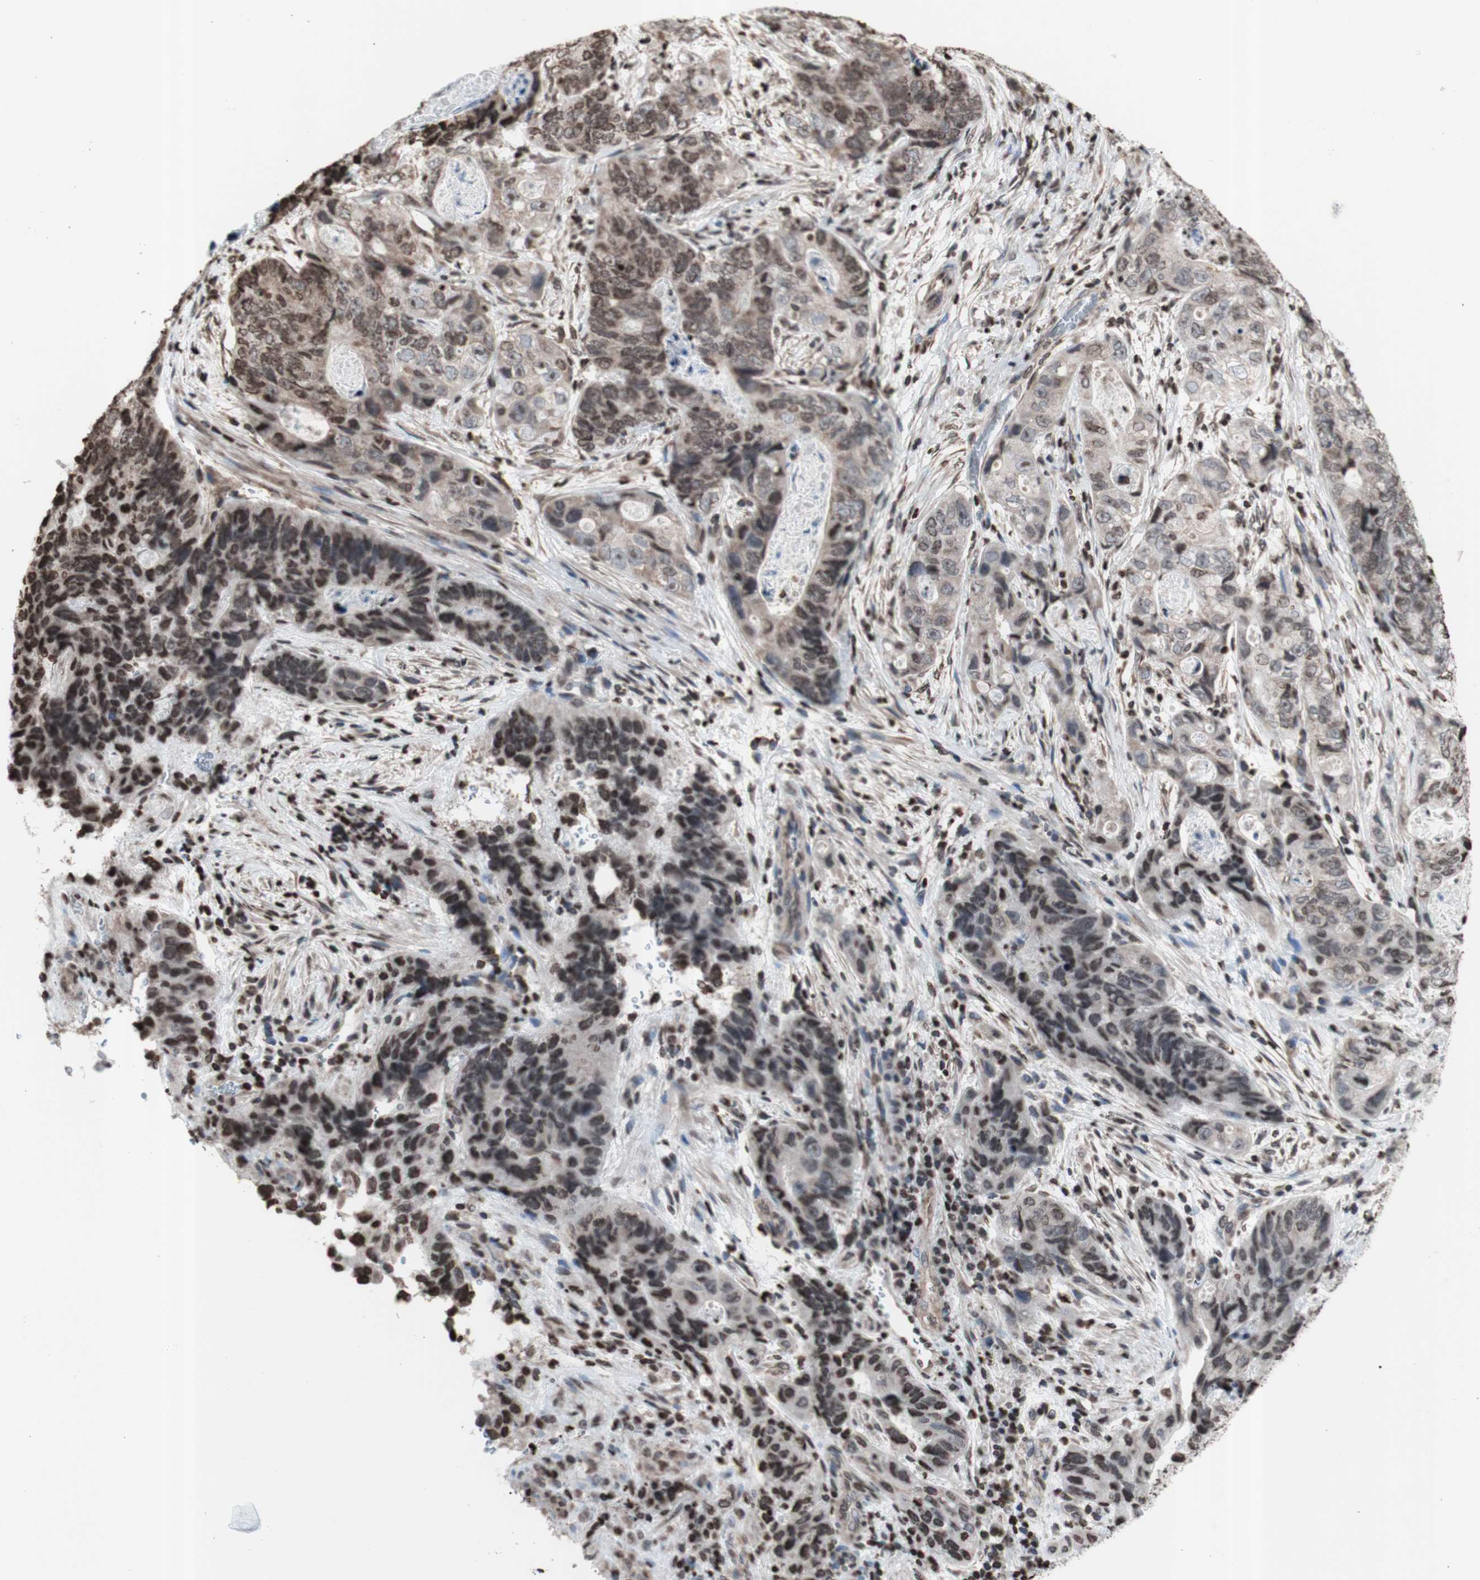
{"staining": {"intensity": "weak", "quantity": "25%-75%", "location": "nuclear"}, "tissue": "stomach cancer", "cell_type": "Tumor cells", "image_type": "cancer", "snomed": [{"axis": "morphology", "description": "Adenocarcinoma, NOS"}, {"axis": "topography", "description": "Stomach"}], "caption": "Immunohistochemical staining of human stomach cancer exhibits low levels of weak nuclear staining in approximately 25%-75% of tumor cells.", "gene": "SNAI2", "patient": {"sex": "female", "age": 89}}